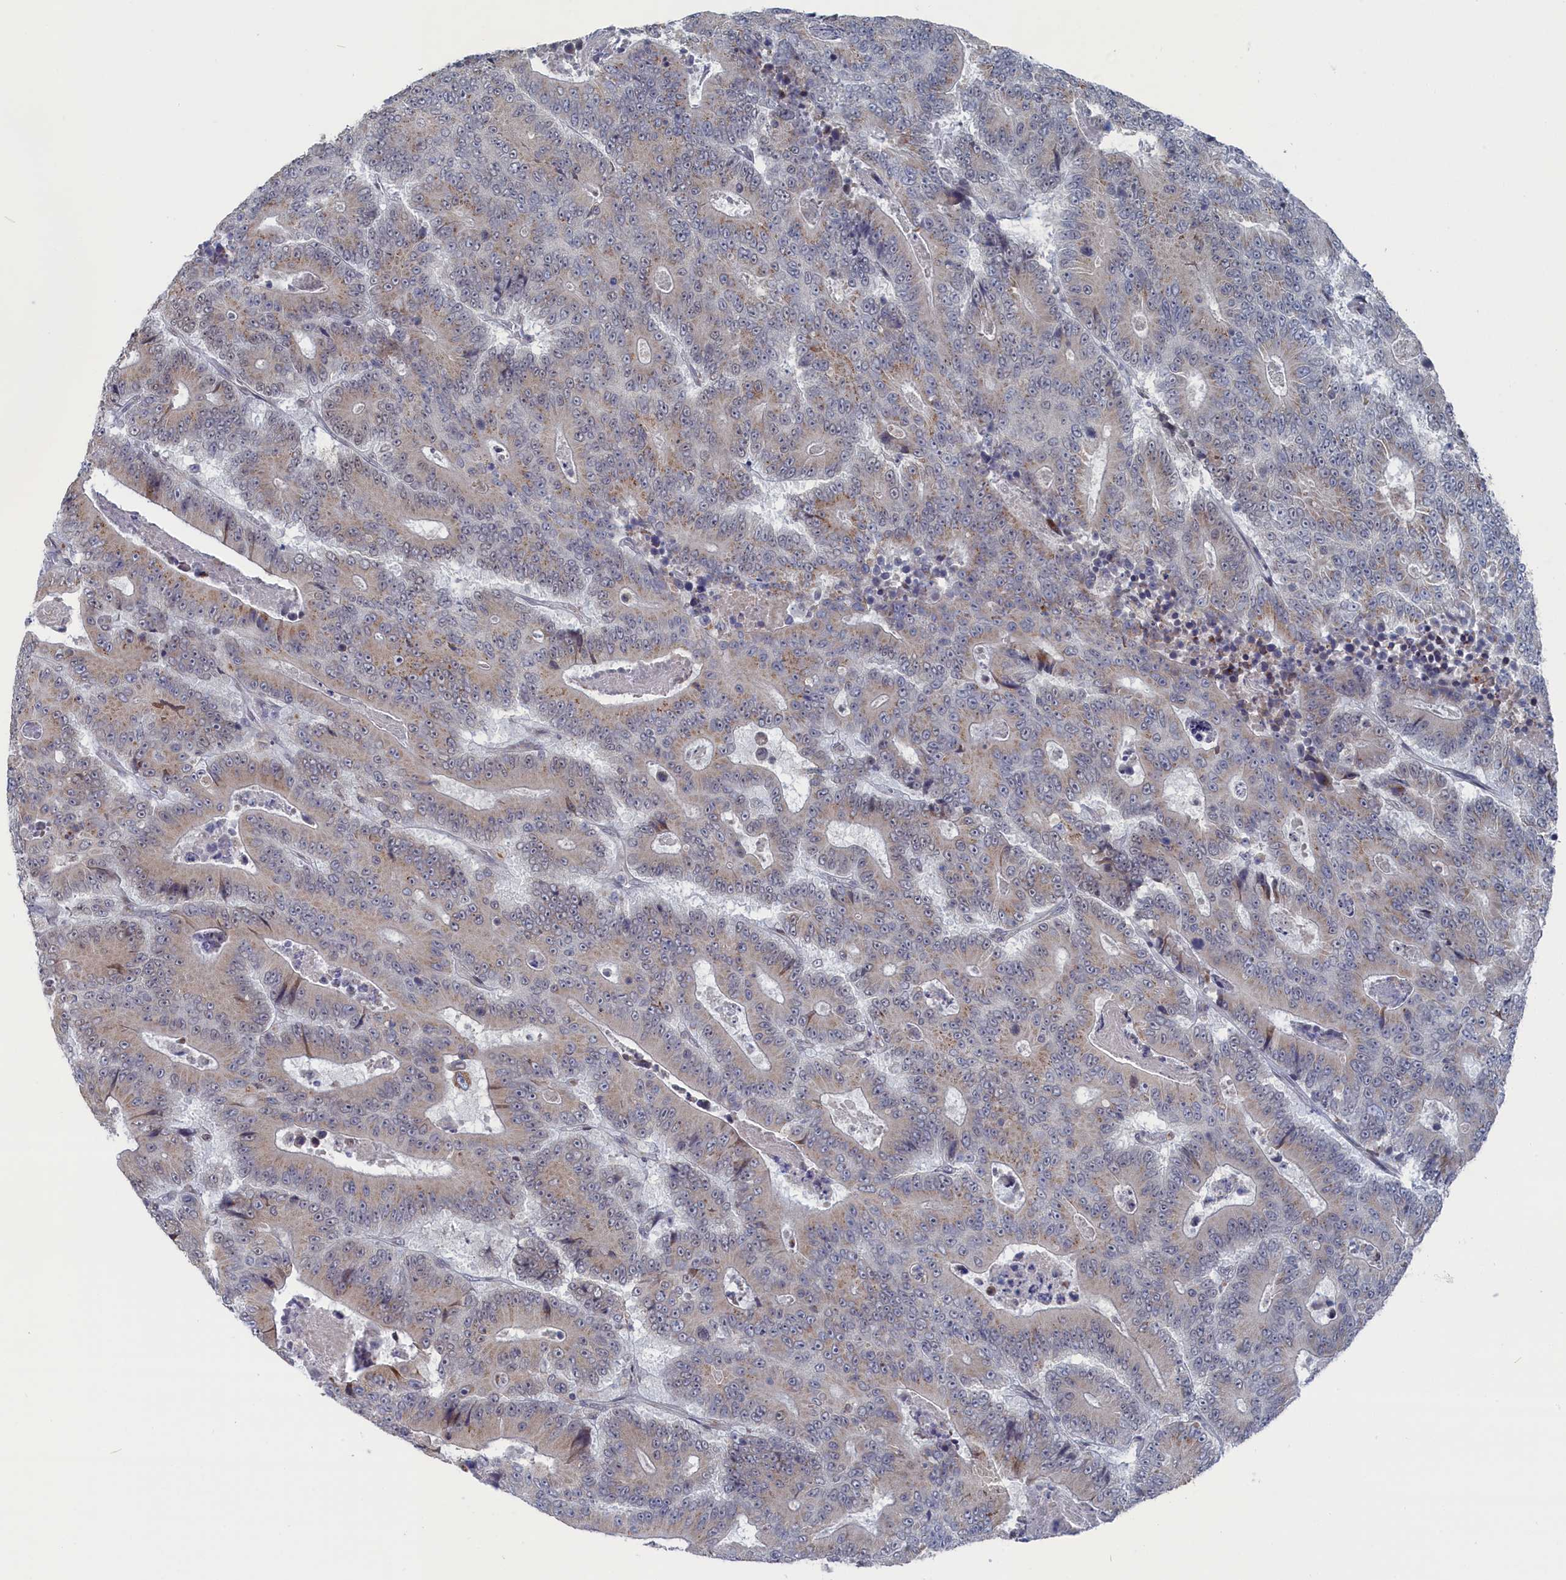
{"staining": {"intensity": "moderate", "quantity": "25%-75%", "location": "cytoplasmic/membranous"}, "tissue": "colorectal cancer", "cell_type": "Tumor cells", "image_type": "cancer", "snomed": [{"axis": "morphology", "description": "Adenocarcinoma, NOS"}, {"axis": "topography", "description": "Colon"}], "caption": "Human colorectal cancer (adenocarcinoma) stained with a protein marker exhibits moderate staining in tumor cells.", "gene": "IRX1", "patient": {"sex": "male", "age": 83}}